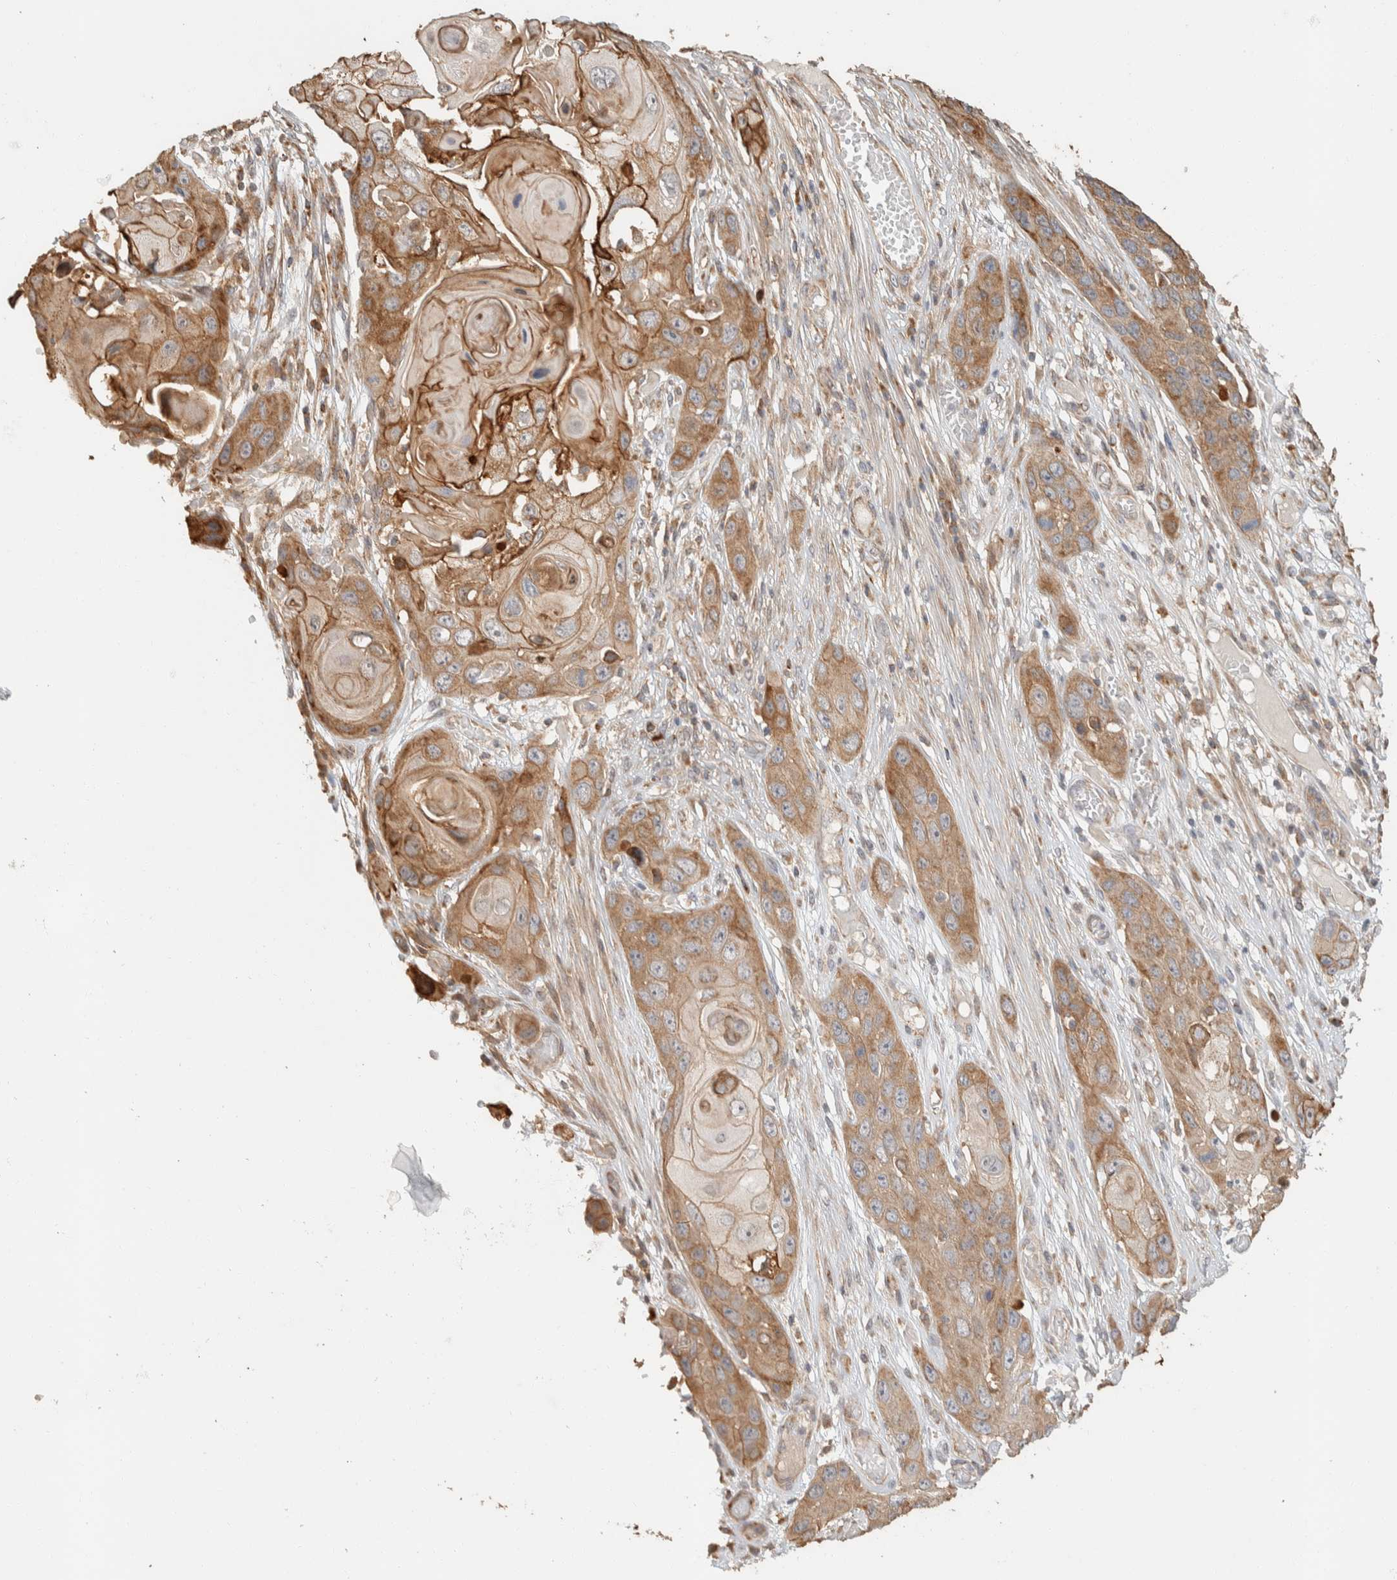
{"staining": {"intensity": "moderate", "quantity": ">75%", "location": "cytoplasmic/membranous"}, "tissue": "skin cancer", "cell_type": "Tumor cells", "image_type": "cancer", "snomed": [{"axis": "morphology", "description": "Squamous cell carcinoma, NOS"}, {"axis": "topography", "description": "Skin"}], "caption": "Approximately >75% of tumor cells in skin cancer exhibit moderate cytoplasmic/membranous protein staining as visualized by brown immunohistochemical staining.", "gene": "KIF9", "patient": {"sex": "male", "age": 55}}